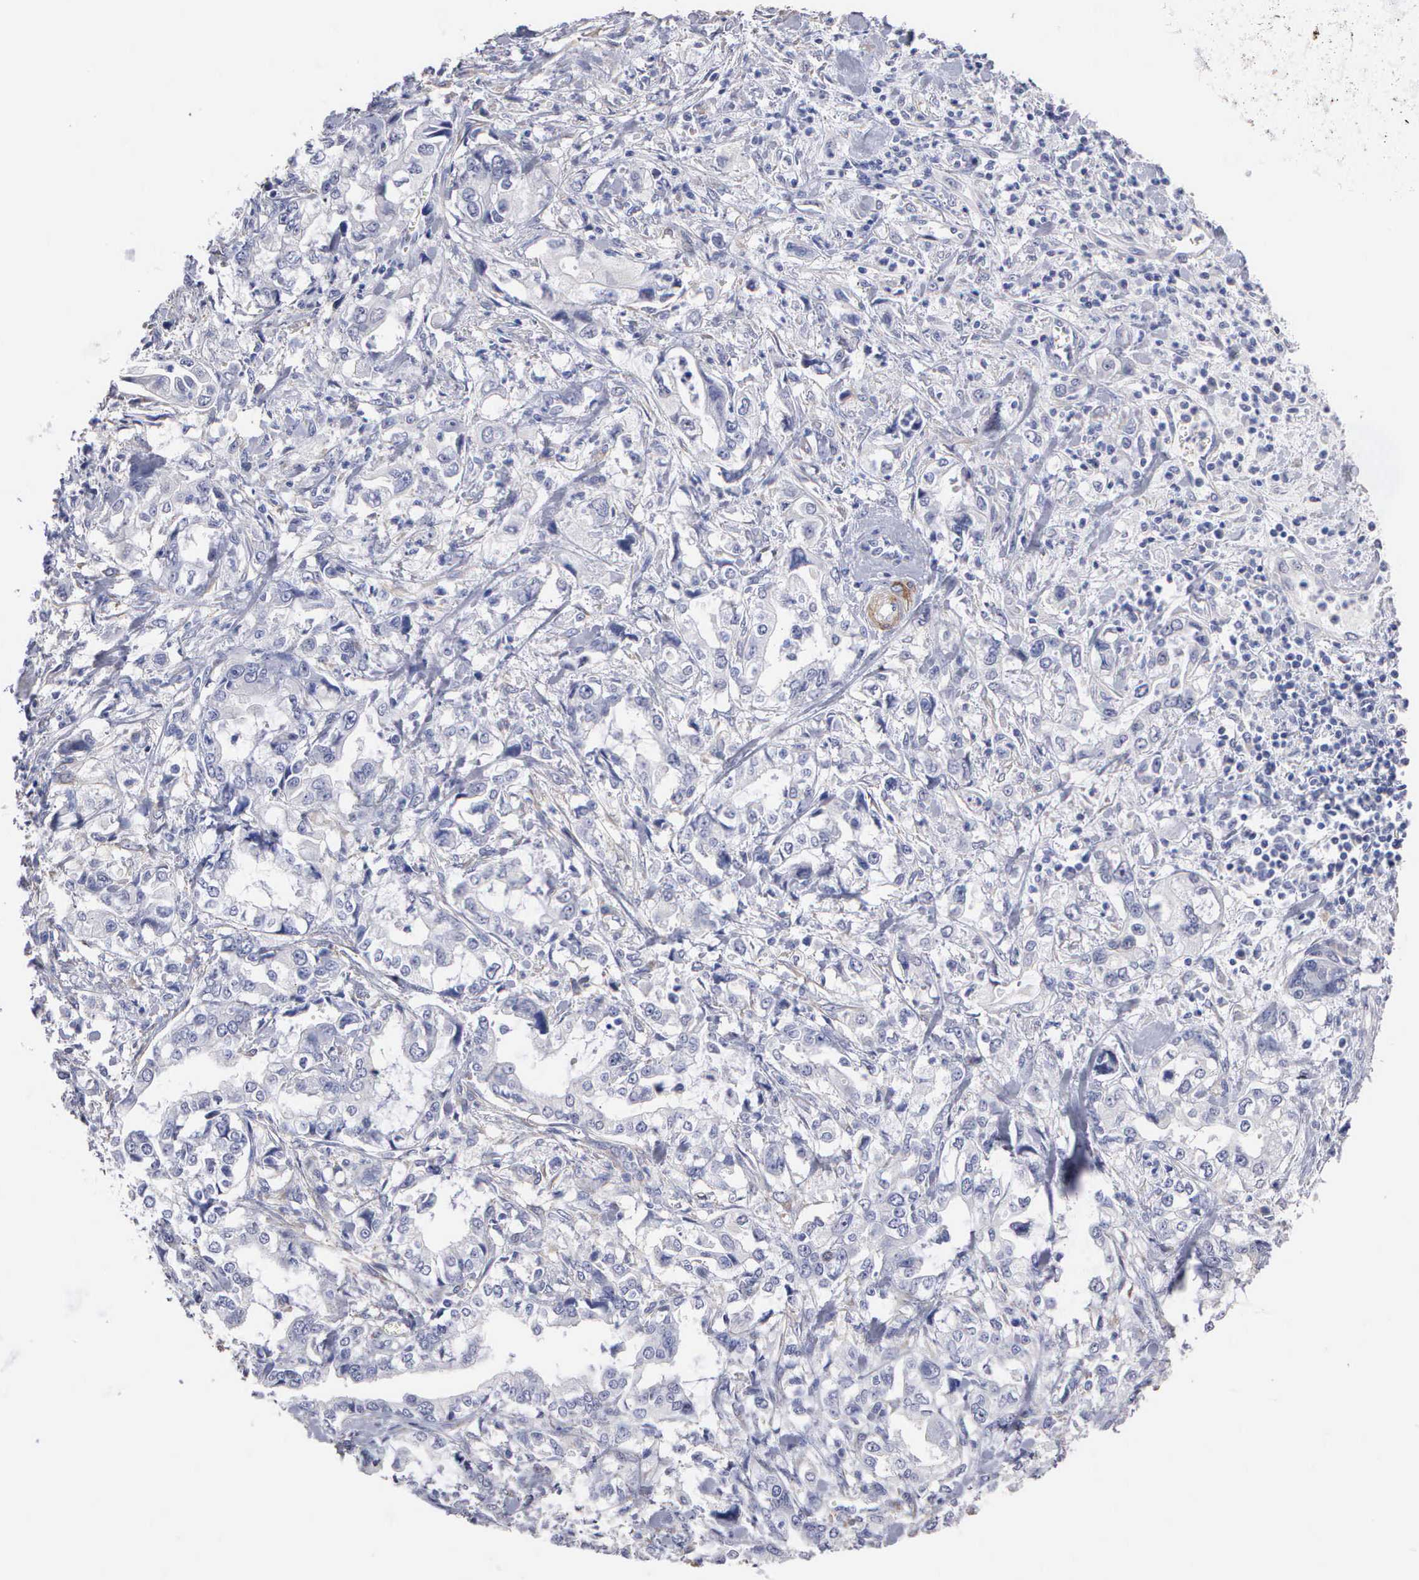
{"staining": {"intensity": "negative", "quantity": "none", "location": "none"}, "tissue": "stomach cancer", "cell_type": "Tumor cells", "image_type": "cancer", "snomed": [{"axis": "morphology", "description": "Adenocarcinoma, NOS"}, {"axis": "topography", "description": "Pancreas"}, {"axis": "topography", "description": "Stomach, upper"}], "caption": "A high-resolution histopathology image shows immunohistochemistry (IHC) staining of stomach adenocarcinoma, which reveals no significant expression in tumor cells.", "gene": "ELFN2", "patient": {"sex": "male", "age": 77}}